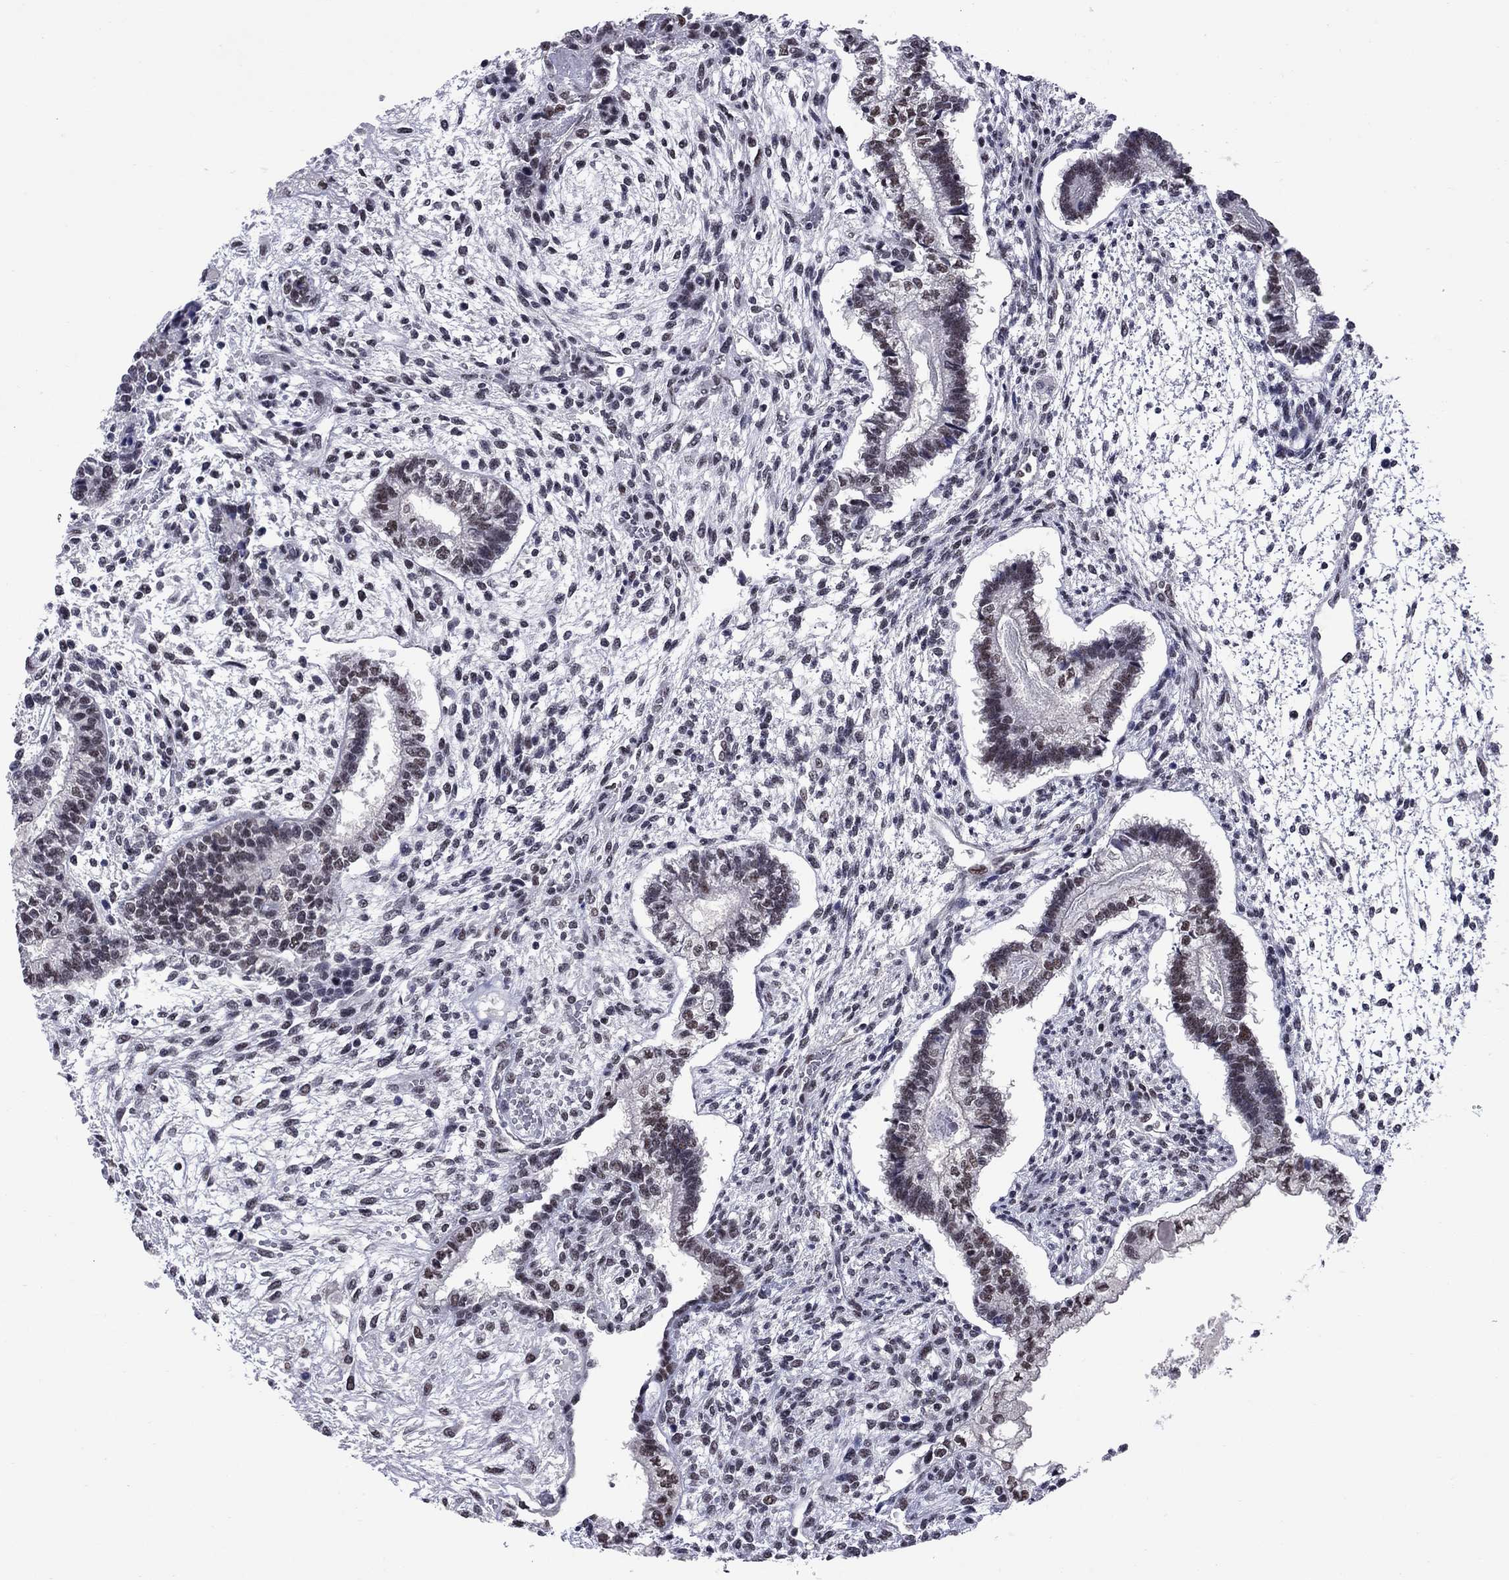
{"staining": {"intensity": "moderate", "quantity": "25%-75%", "location": "nuclear"}, "tissue": "testis cancer", "cell_type": "Tumor cells", "image_type": "cancer", "snomed": [{"axis": "morphology", "description": "Carcinoma, Embryonal, NOS"}, {"axis": "topography", "description": "Testis"}], "caption": "A photomicrograph showing moderate nuclear staining in approximately 25%-75% of tumor cells in embryonal carcinoma (testis), as visualized by brown immunohistochemical staining.", "gene": "TAF9", "patient": {"sex": "male", "age": 37}}